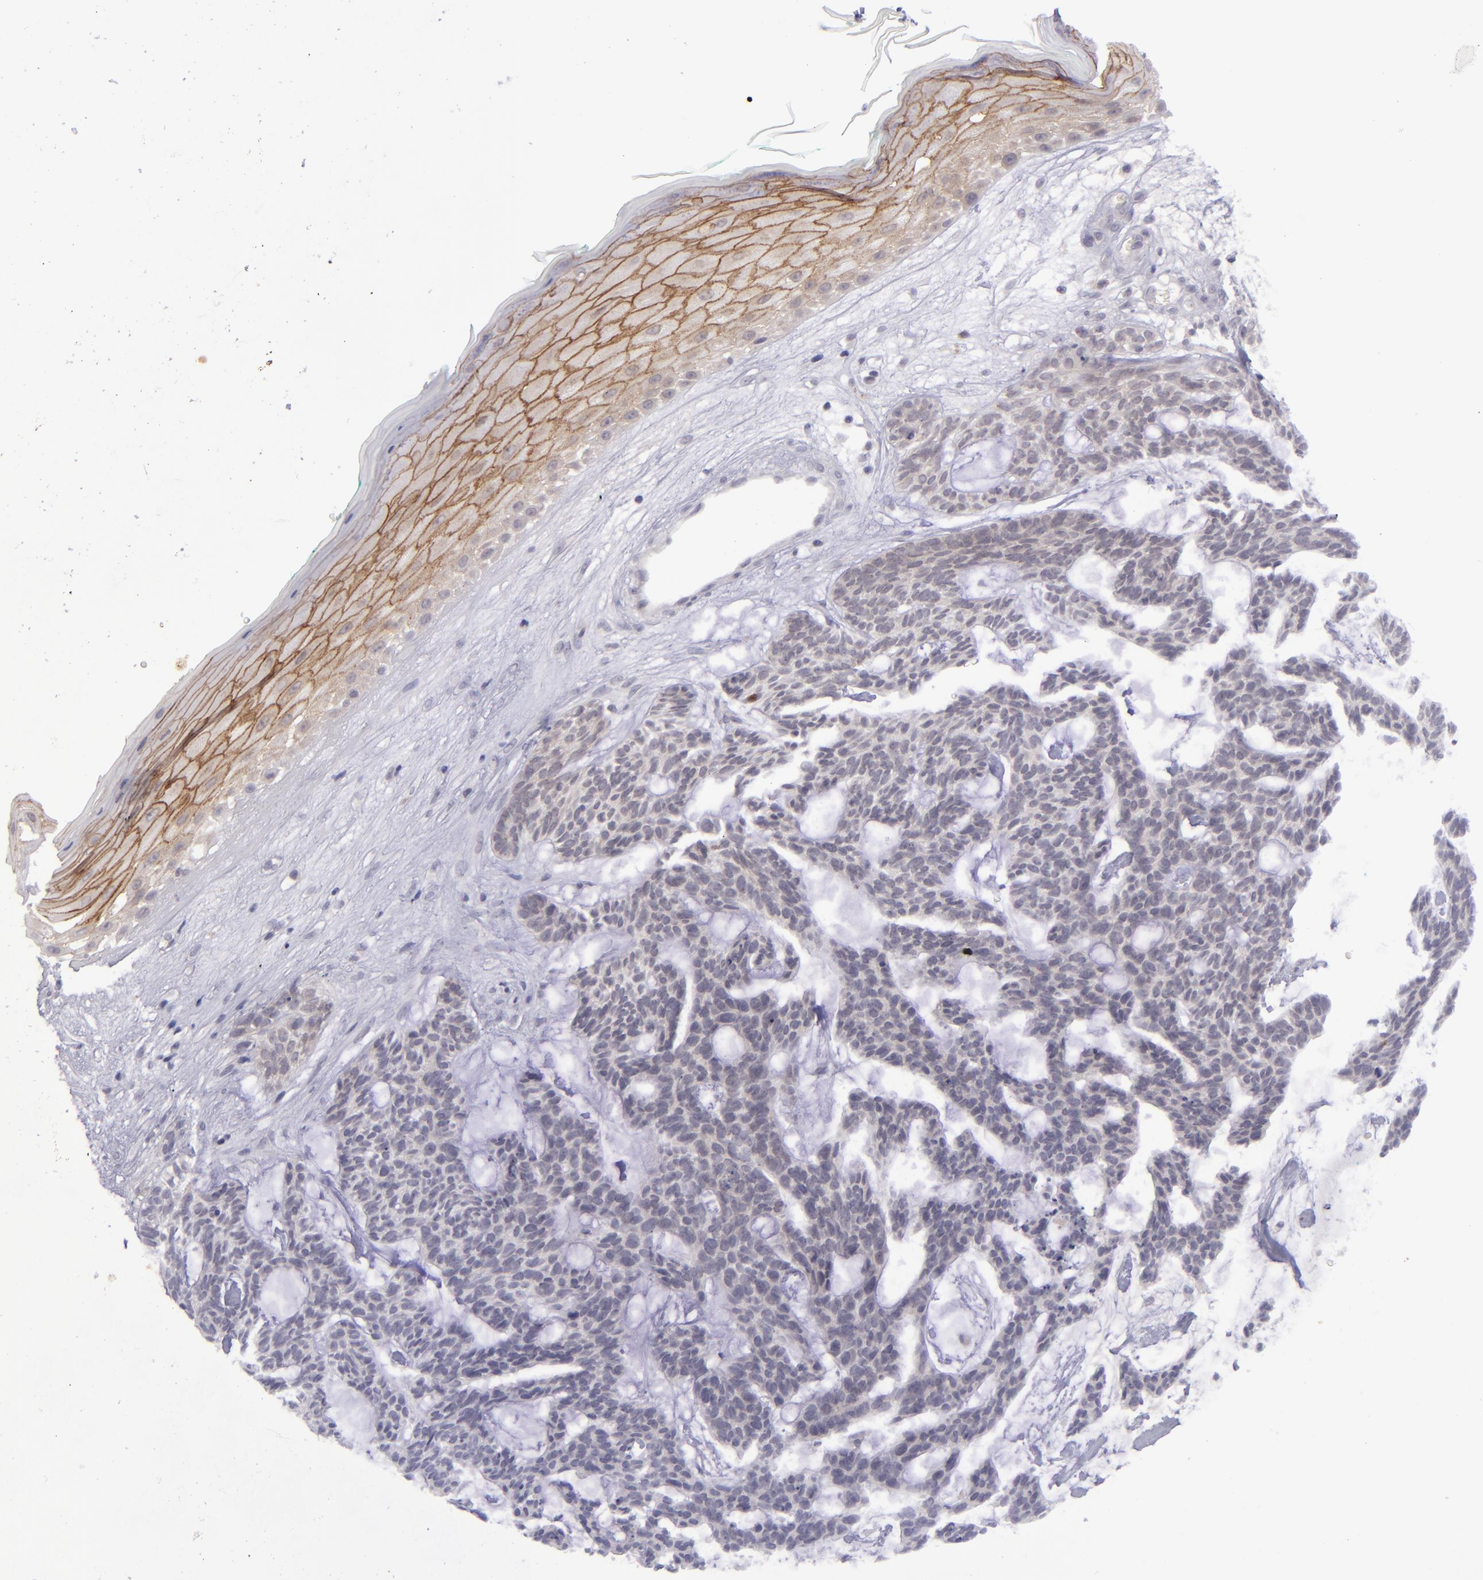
{"staining": {"intensity": "negative", "quantity": "none", "location": "none"}, "tissue": "skin cancer", "cell_type": "Tumor cells", "image_type": "cancer", "snomed": [{"axis": "morphology", "description": "Basal cell carcinoma"}, {"axis": "topography", "description": "Skin"}], "caption": "Human basal cell carcinoma (skin) stained for a protein using IHC displays no expression in tumor cells.", "gene": "EVPL", "patient": {"sex": "male", "age": 75}}